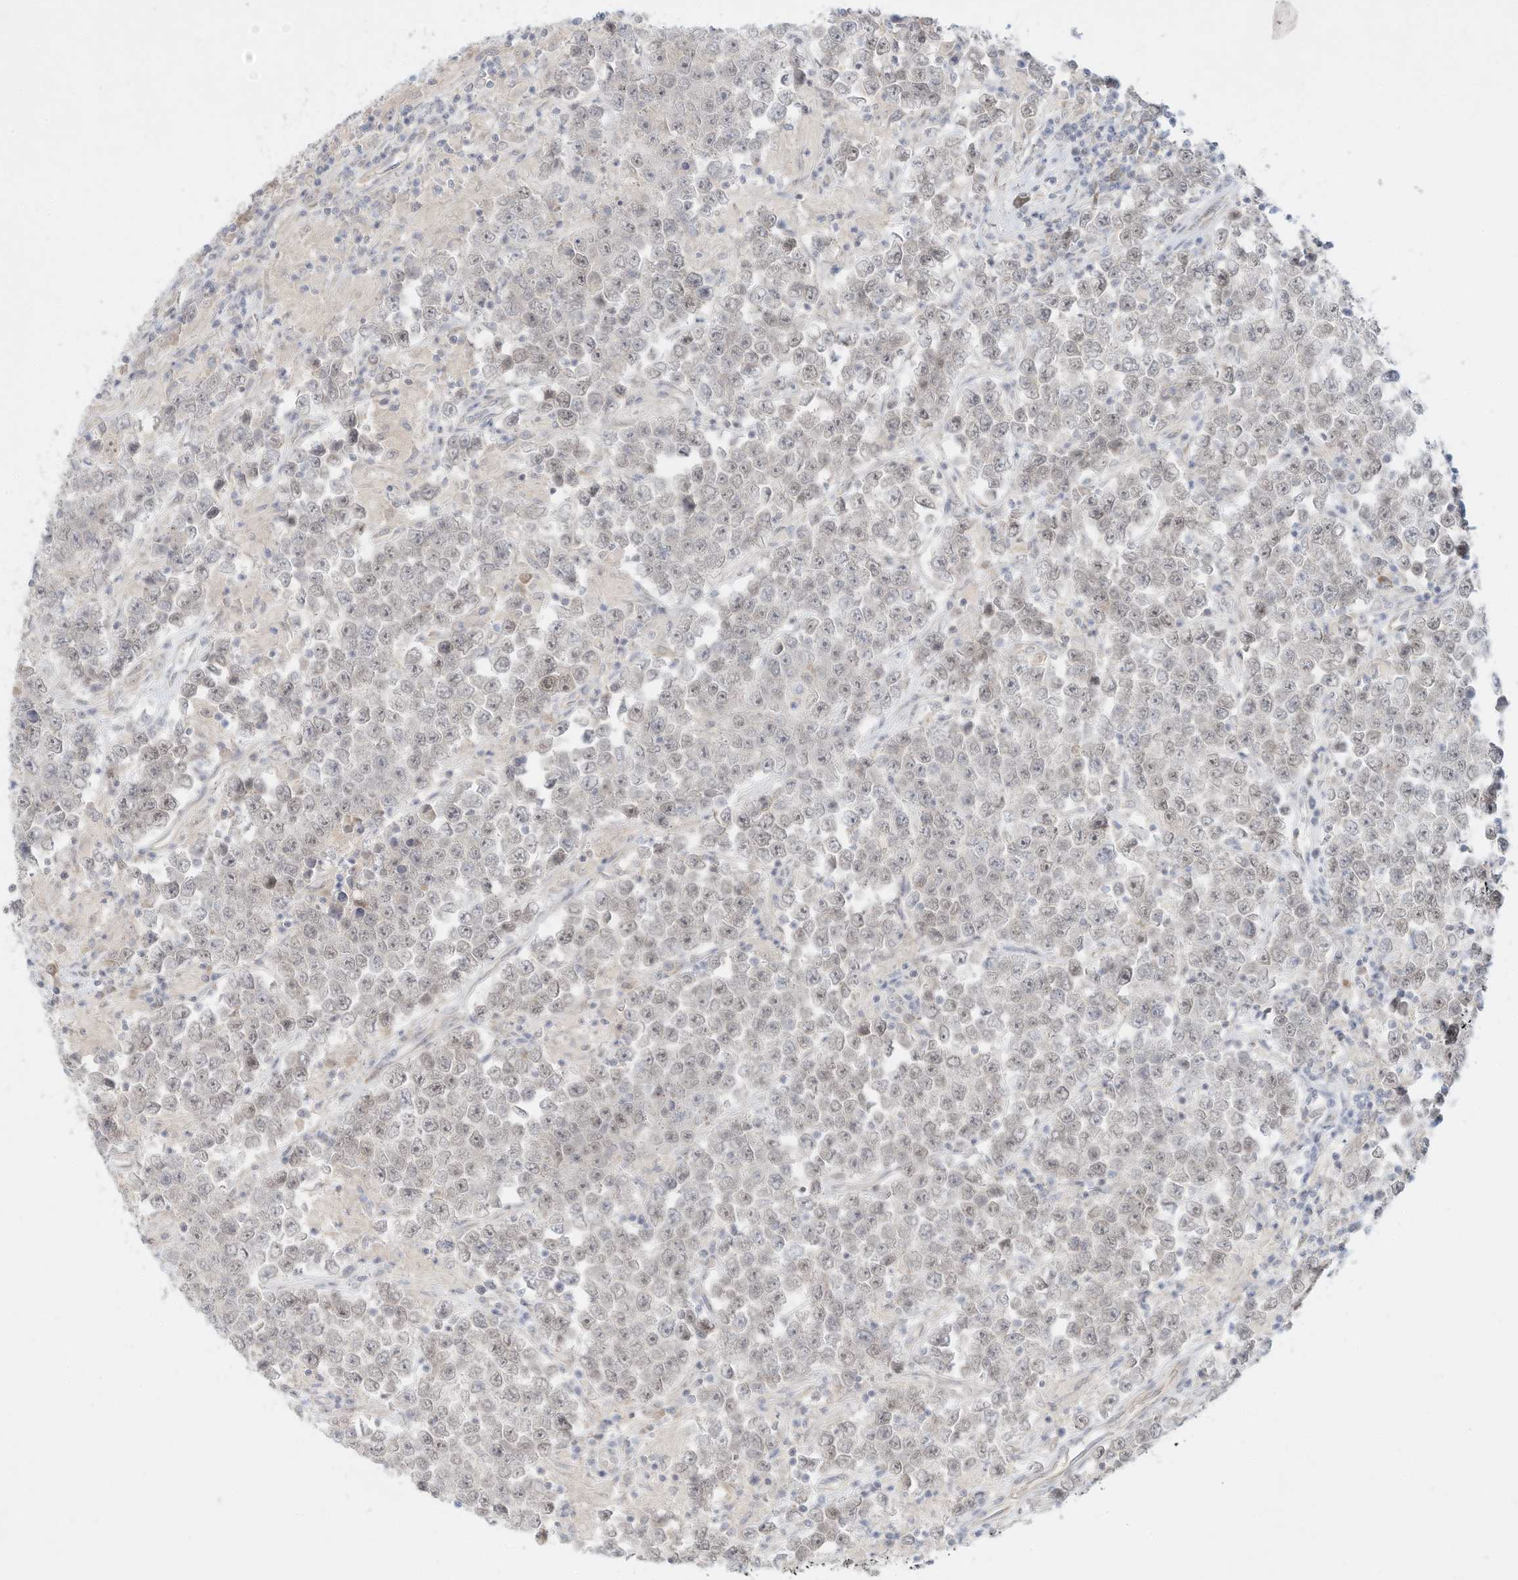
{"staining": {"intensity": "weak", "quantity": "<25%", "location": "nuclear"}, "tissue": "testis cancer", "cell_type": "Tumor cells", "image_type": "cancer", "snomed": [{"axis": "morphology", "description": "Normal tissue, NOS"}, {"axis": "morphology", "description": "Urothelial carcinoma, High grade"}, {"axis": "morphology", "description": "Seminoma, NOS"}, {"axis": "morphology", "description": "Carcinoma, Embryonal, NOS"}, {"axis": "topography", "description": "Urinary bladder"}, {"axis": "topography", "description": "Testis"}], "caption": "Tumor cells are negative for brown protein staining in testis cancer.", "gene": "PAK6", "patient": {"sex": "male", "age": 41}}